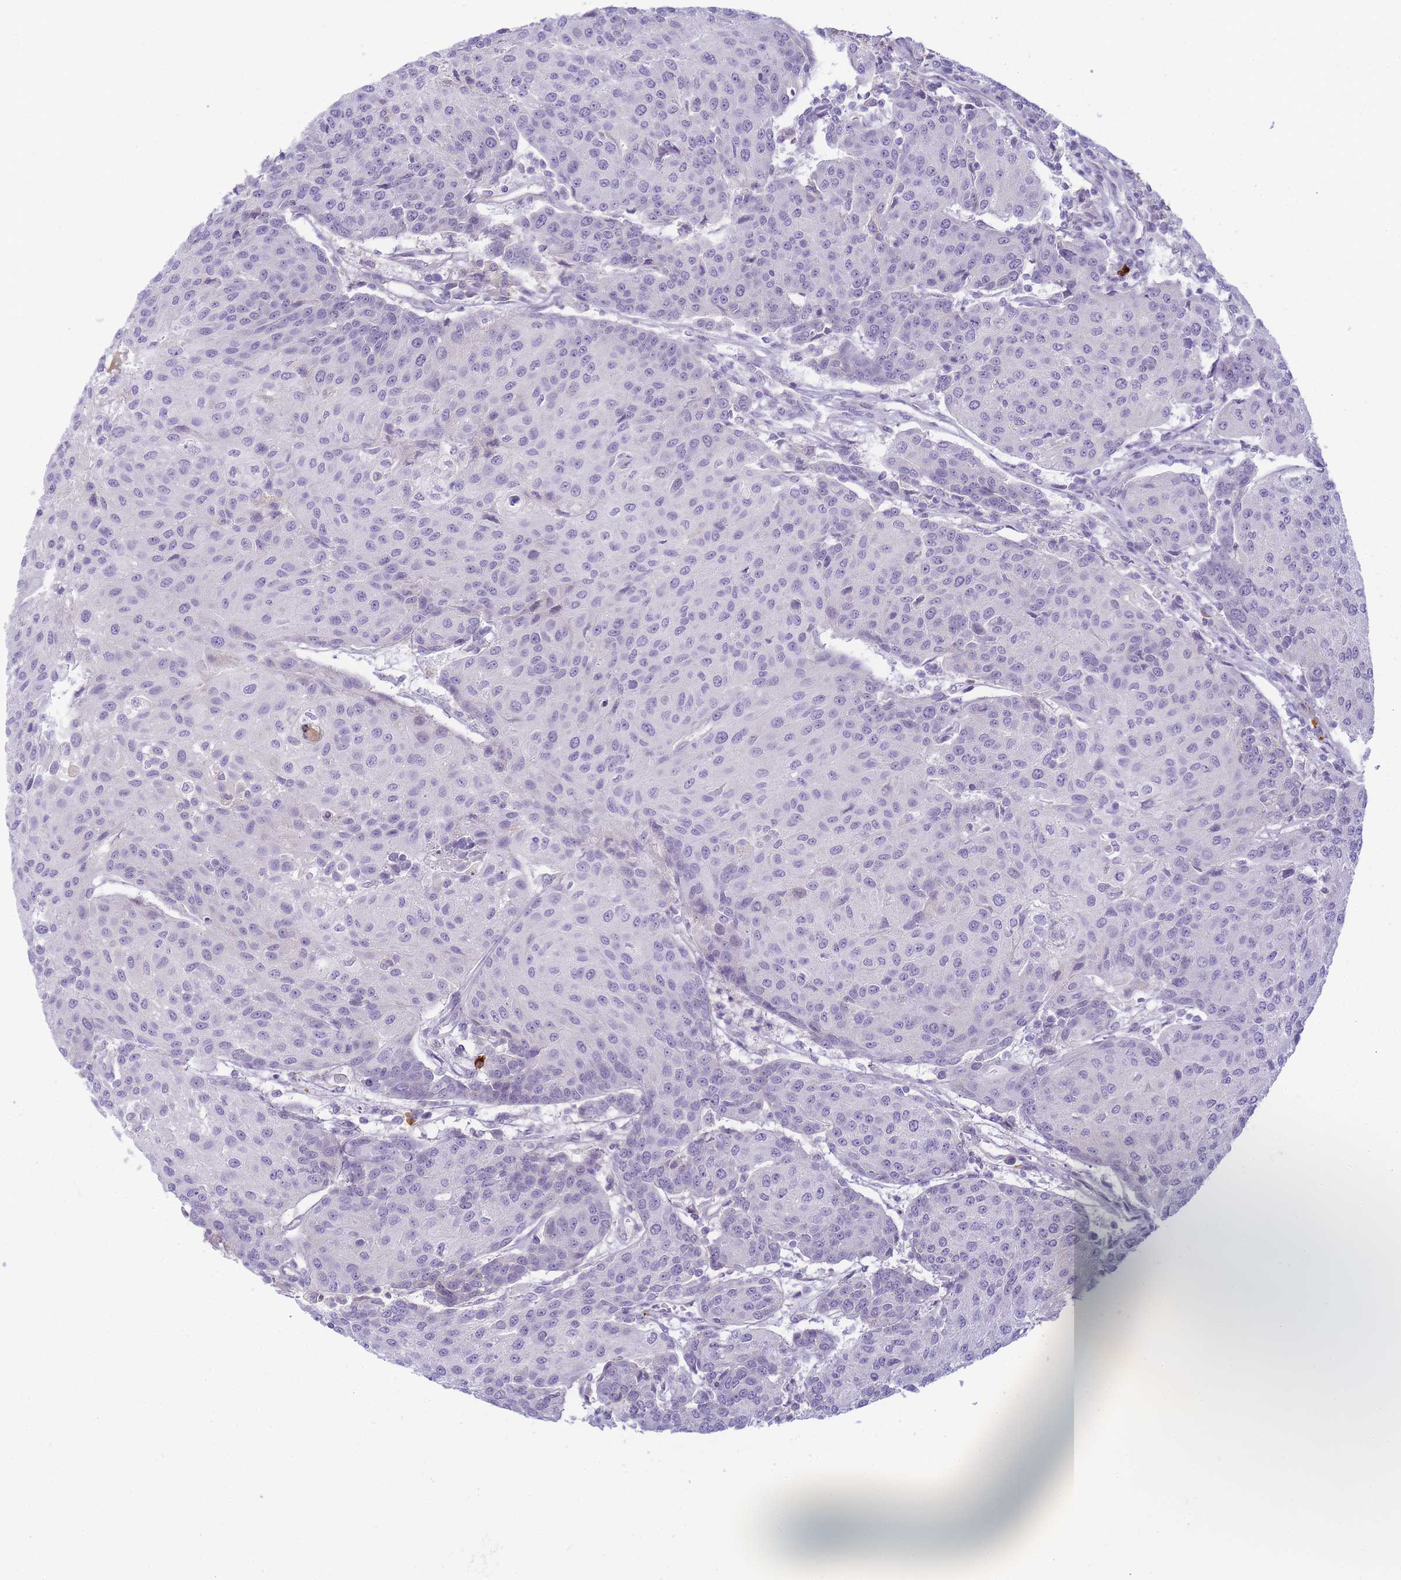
{"staining": {"intensity": "negative", "quantity": "none", "location": "none"}, "tissue": "urothelial cancer", "cell_type": "Tumor cells", "image_type": "cancer", "snomed": [{"axis": "morphology", "description": "Urothelial carcinoma, High grade"}, {"axis": "topography", "description": "Urinary bladder"}], "caption": "Human high-grade urothelial carcinoma stained for a protein using immunohistochemistry (IHC) demonstrates no staining in tumor cells.", "gene": "RRAD", "patient": {"sex": "female", "age": 85}}